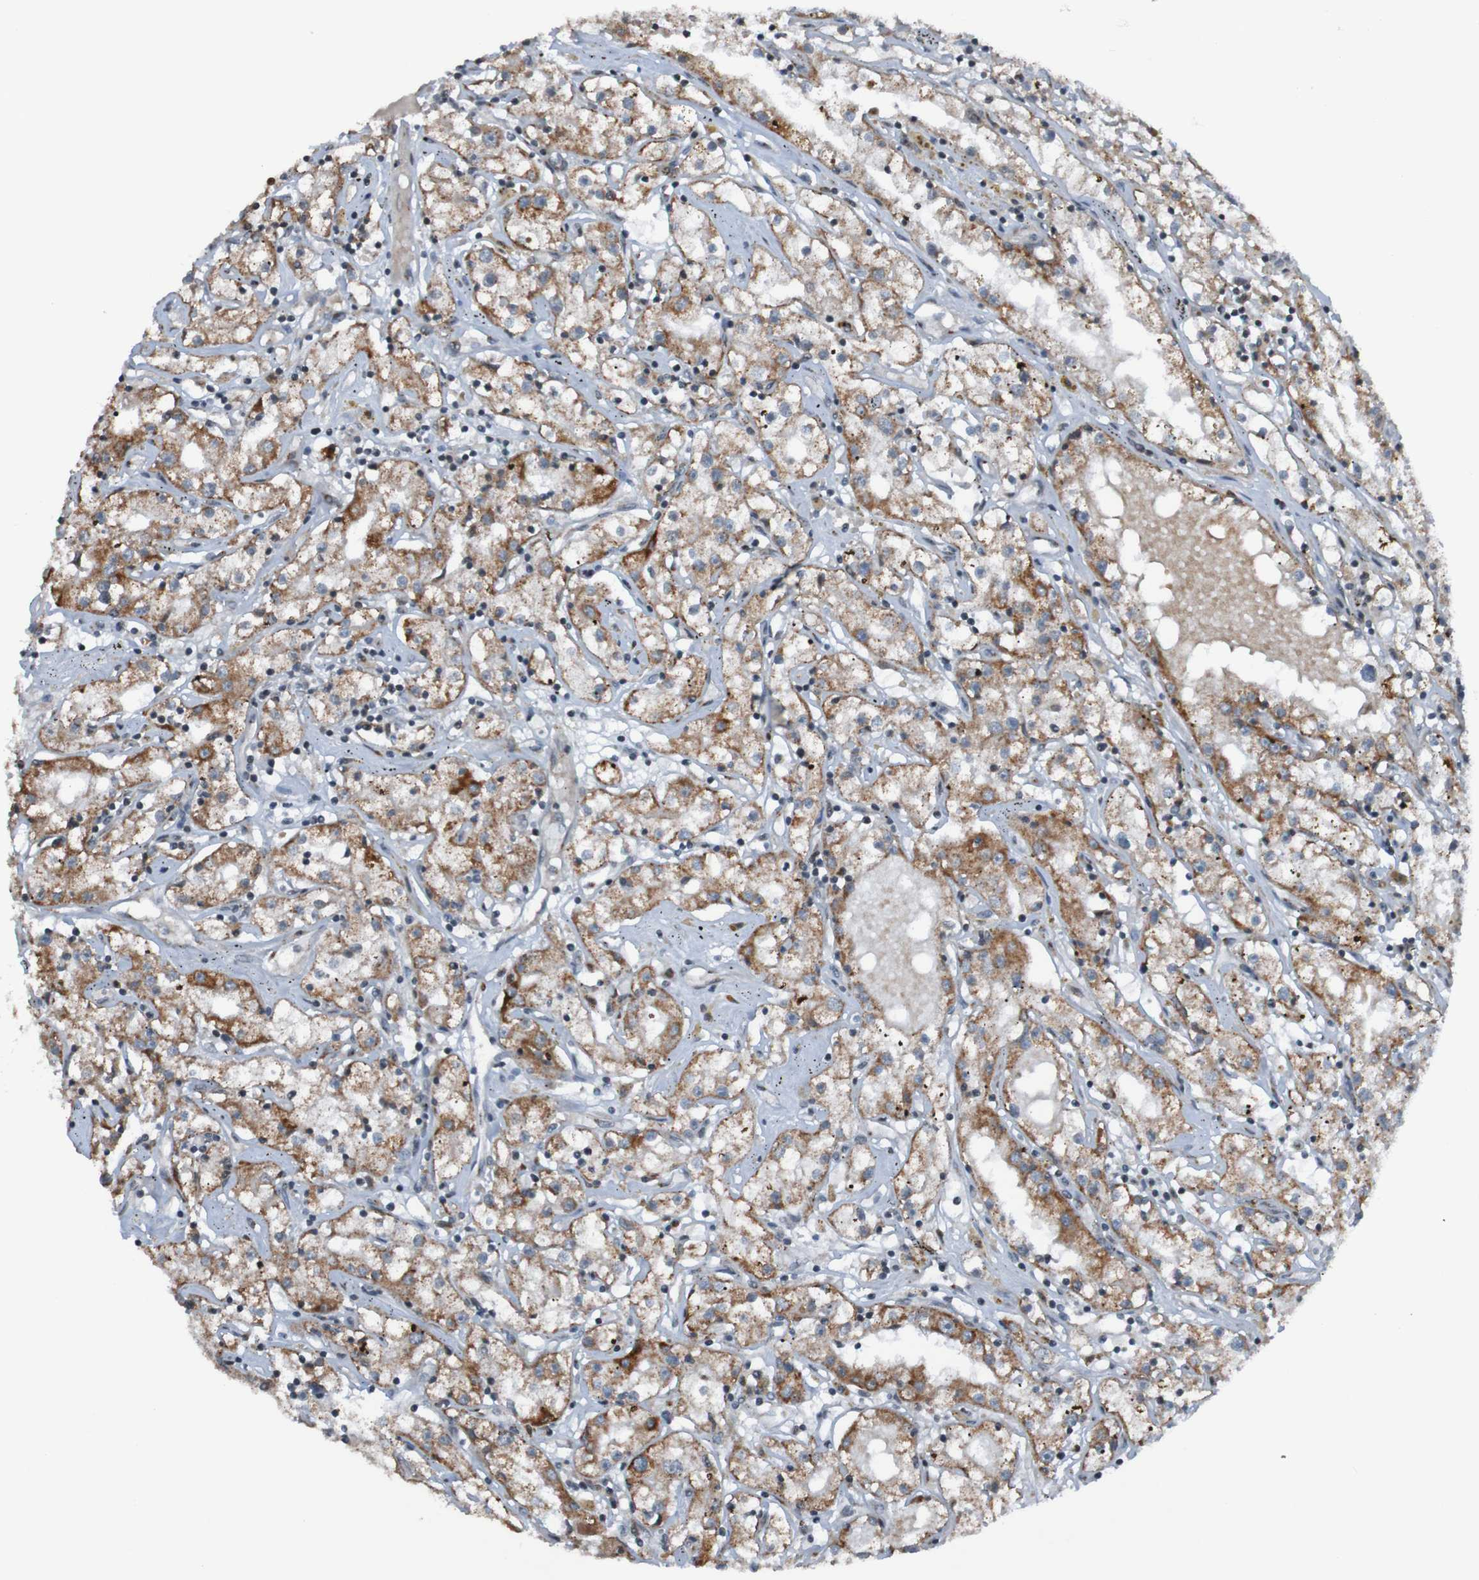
{"staining": {"intensity": "moderate", "quantity": "25%-75%", "location": "cytoplasmic/membranous"}, "tissue": "renal cancer", "cell_type": "Tumor cells", "image_type": "cancer", "snomed": [{"axis": "morphology", "description": "Adenocarcinoma, NOS"}, {"axis": "topography", "description": "Kidney"}], "caption": "This micrograph exhibits immunohistochemistry staining of human renal adenocarcinoma, with medium moderate cytoplasmic/membranous staining in approximately 25%-75% of tumor cells.", "gene": "UNG", "patient": {"sex": "male", "age": 56}}